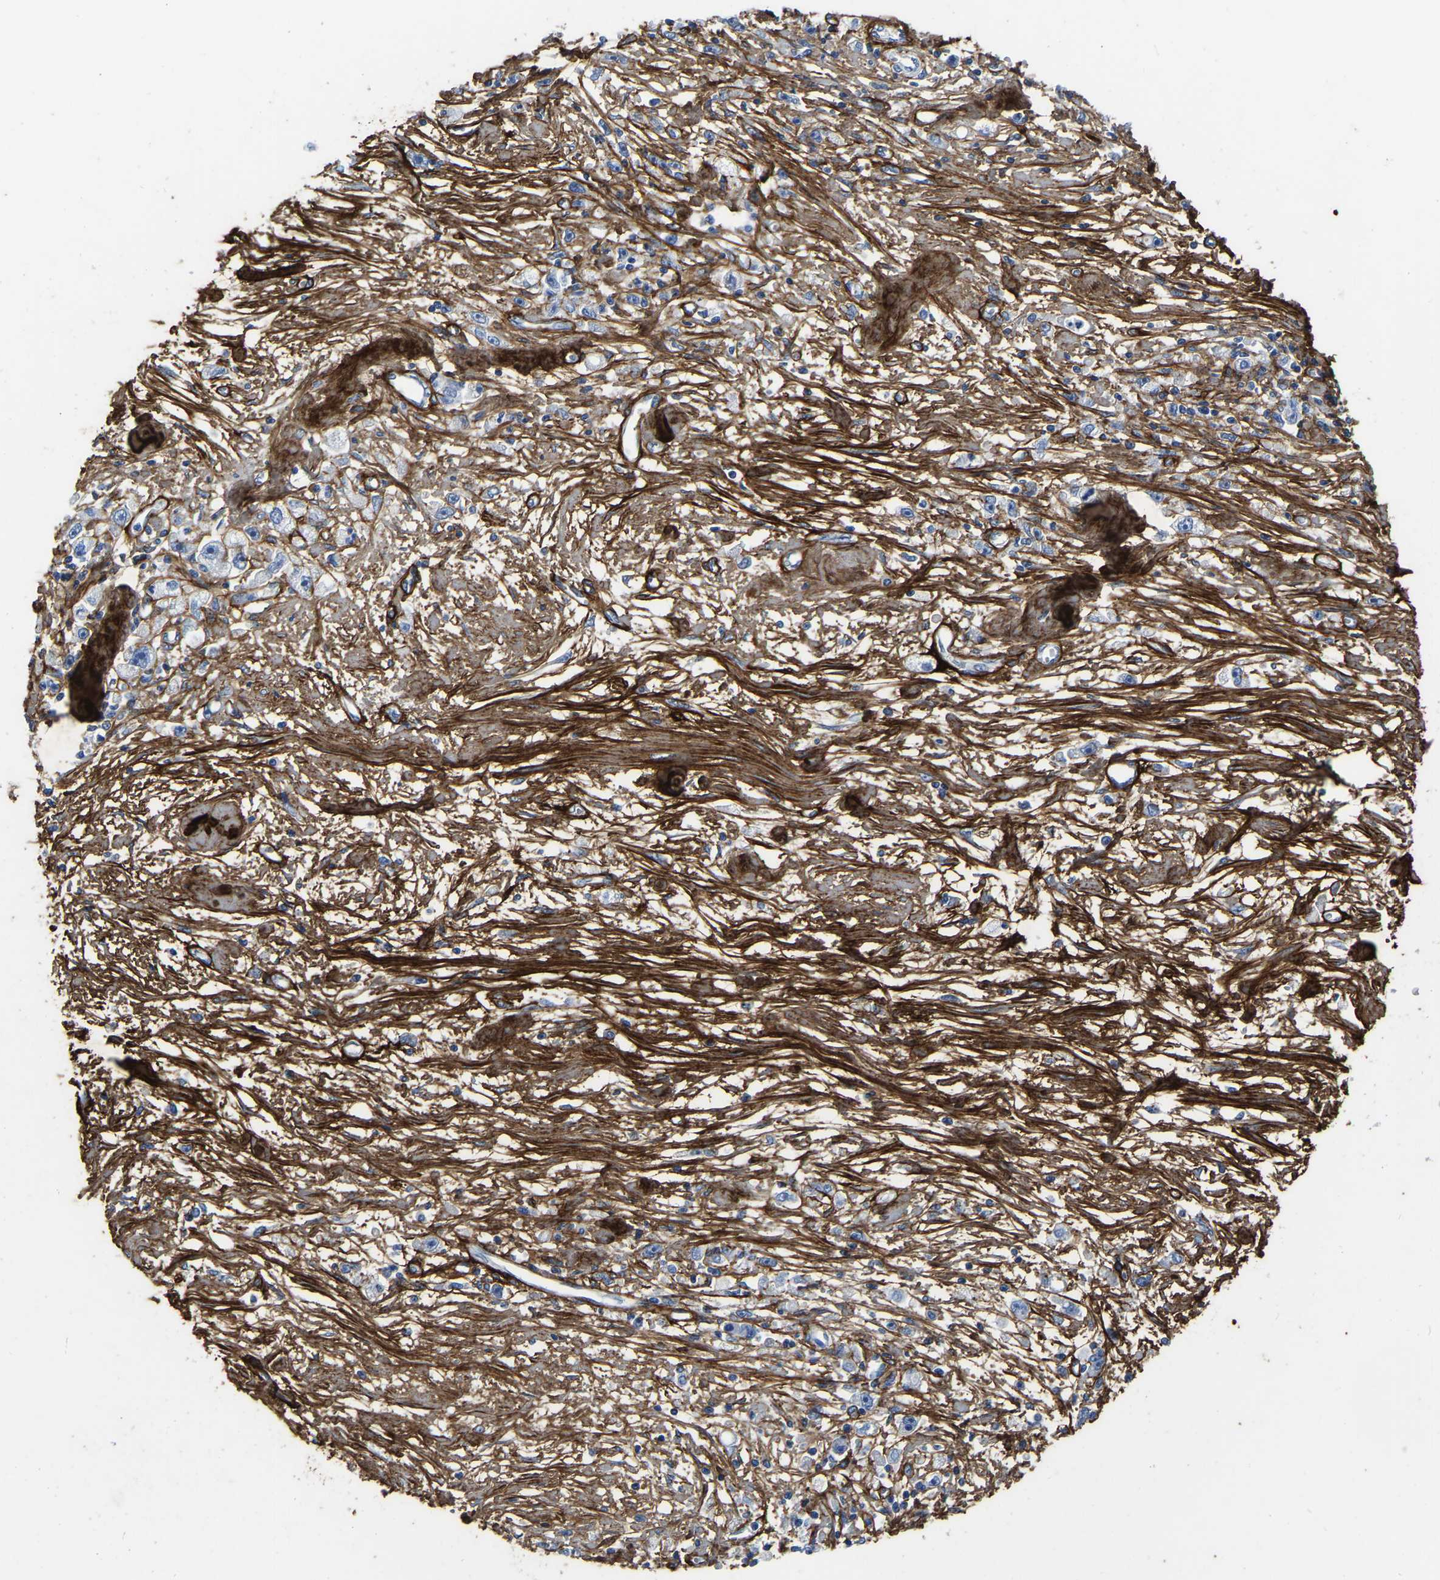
{"staining": {"intensity": "negative", "quantity": "none", "location": "none"}, "tissue": "stomach cancer", "cell_type": "Tumor cells", "image_type": "cancer", "snomed": [{"axis": "morphology", "description": "Adenocarcinoma, NOS"}, {"axis": "topography", "description": "Stomach"}], "caption": "There is no significant staining in tumor cells of stomach adenocarcinoma.", "gene": "COL6A1", "patient": {"sex": "female", "age": 59}}